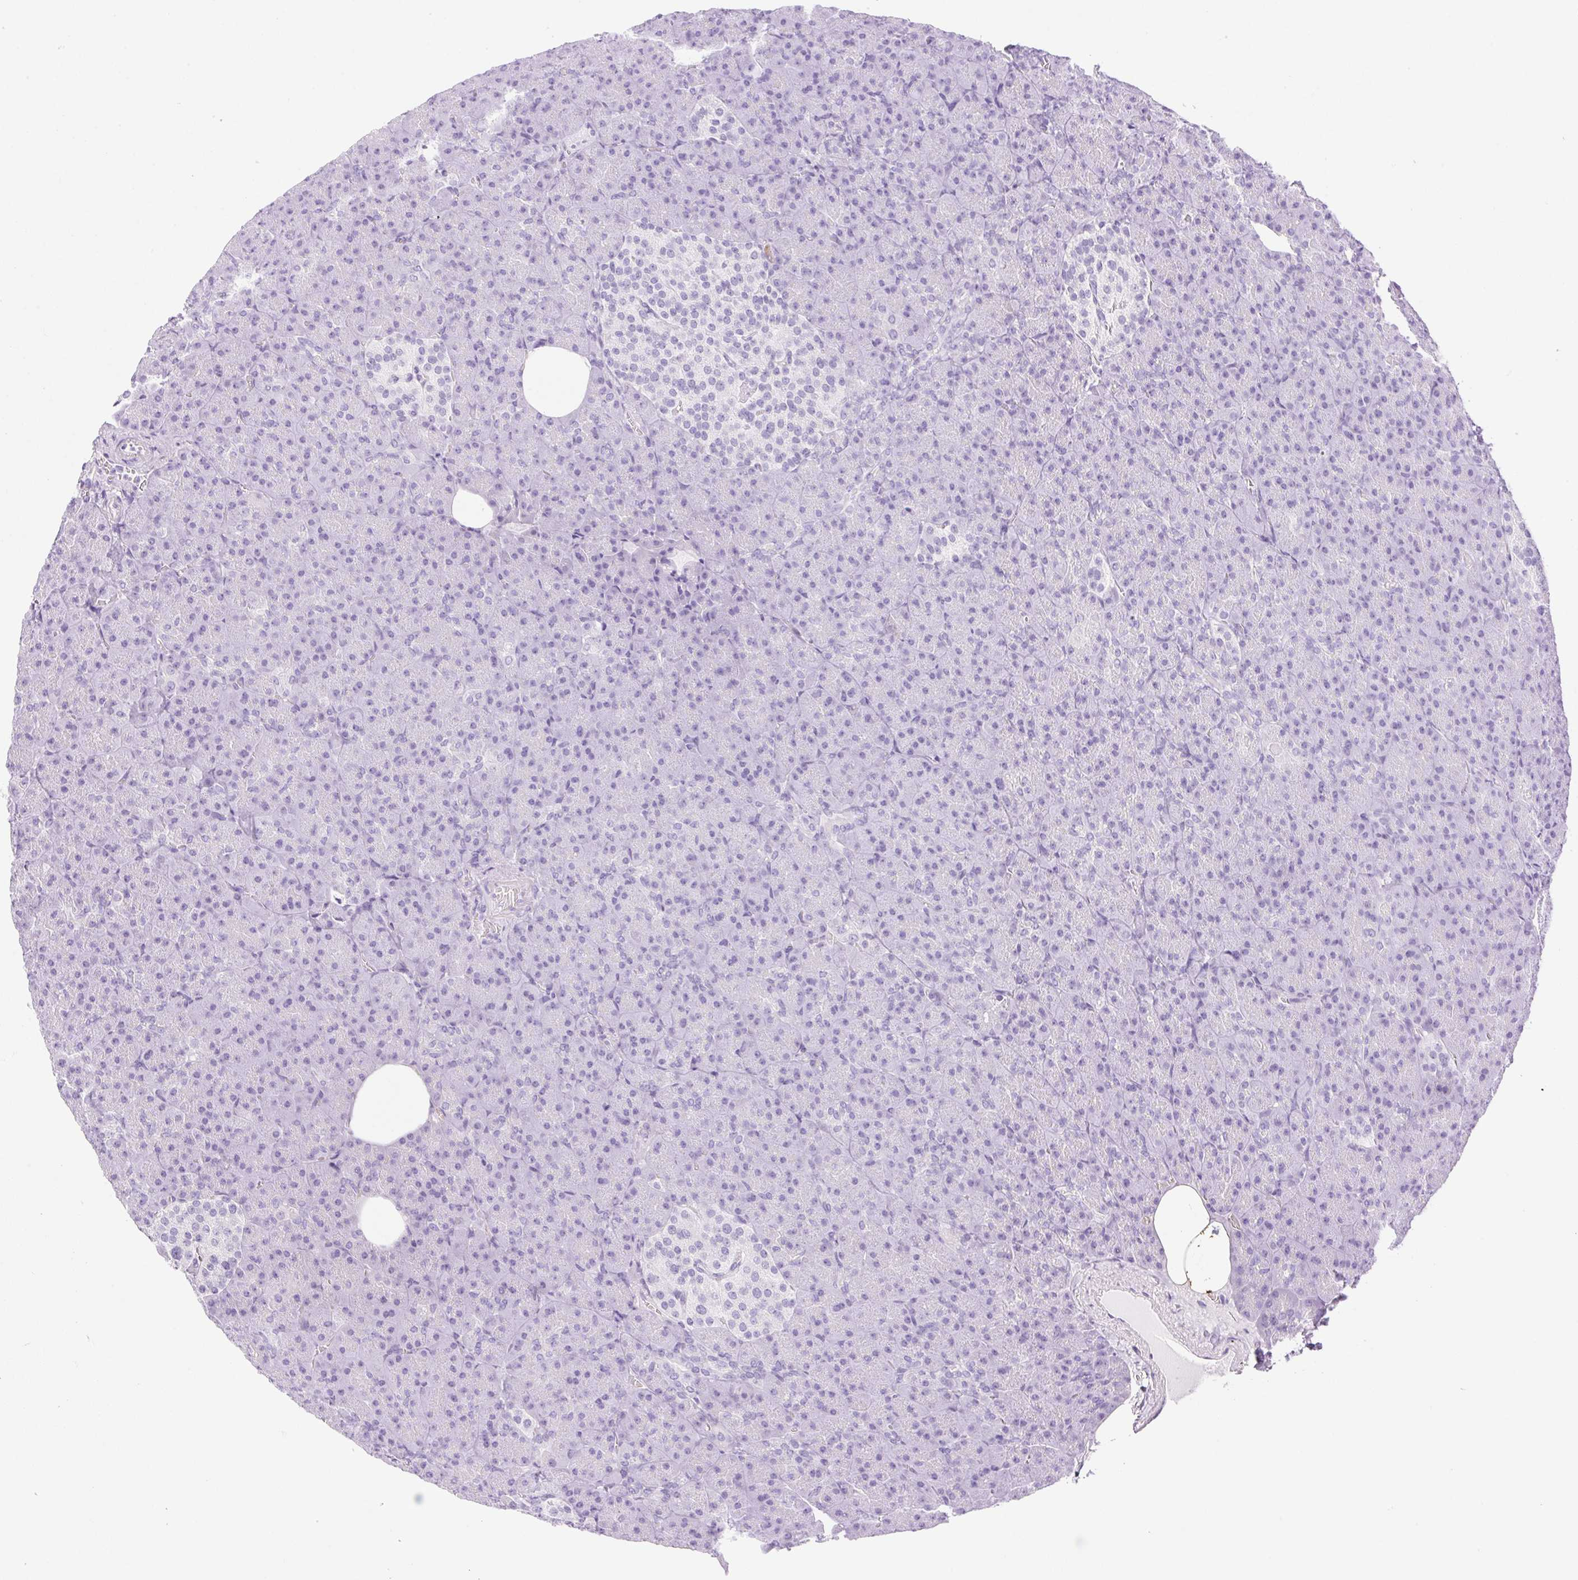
{"staining": {"intensity": "negative", "quantity": "none", "location": "none"}, "tissue": "pancreas", "cell_type": "Exocrine glandular cells", "image_type": "normal", "snomed": [{"axis": "morphology", "description": "Normal tissue, NOS"}, {"axis": "topography", "description": "Pancreas"}], "caption": "Pancreas stained for a protein using immunohistochemistry (IHC) exhibits no expression exocrine glandular cells.", "gene": "SPRR4", "patient": {"sex": "female", "age": 74}}